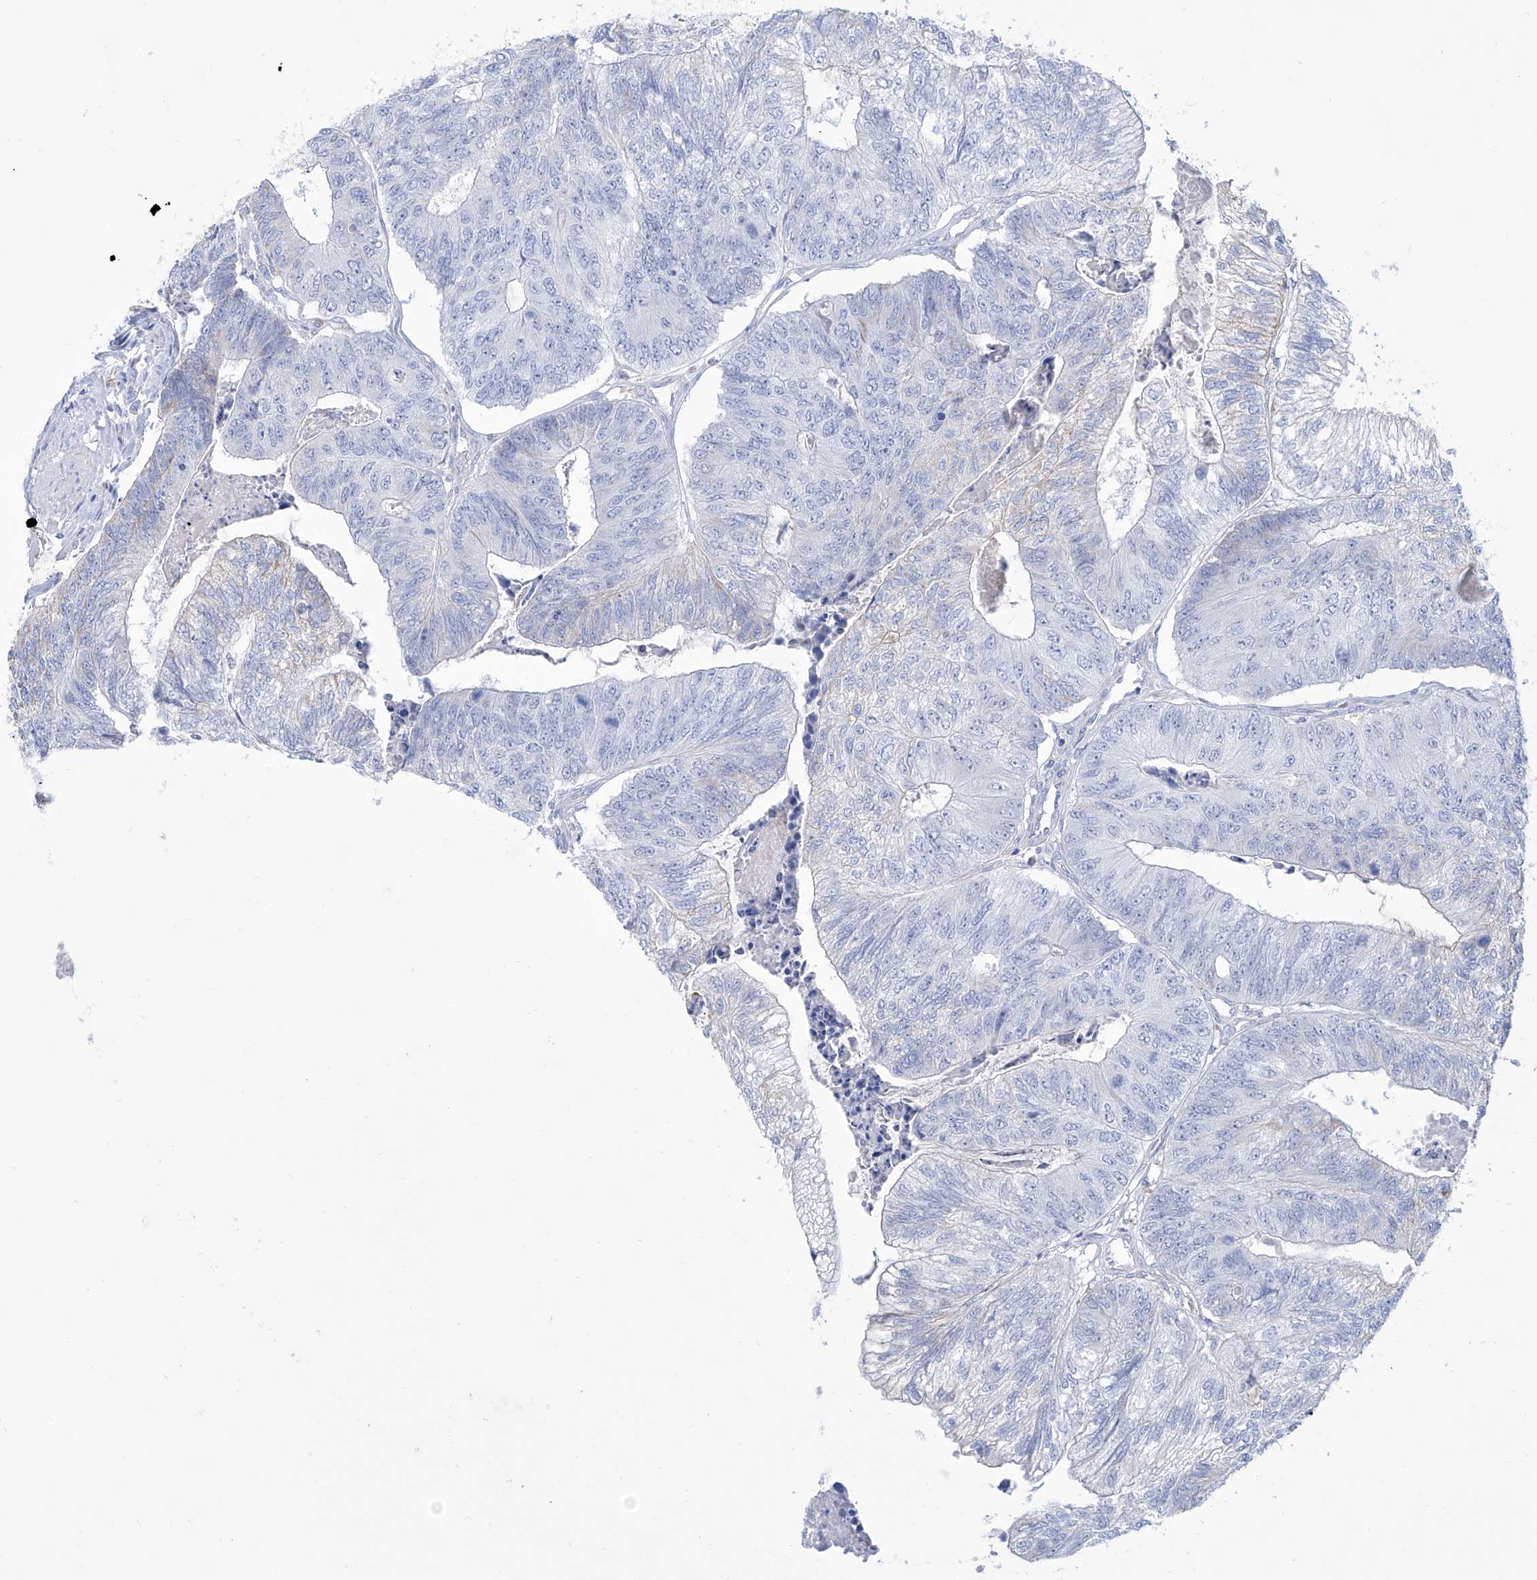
{"staining": {"intensity": "weak", "quantity": "<25%", "location": "cytoplasmic/membranous"}, "tissue": "colorectal cancer", "cell_type": "Tumor cells", "image_type": "cancer", "snomed": [{"axis": "morphology", "description": "Adenocarcinoma, NOS"}, {"axis": "topography", "description": "Colon"}], "caption": "Image shows no protein staining in tumor cells of colorectal cancer tissue.", "gene": "ALDH6A1", "patient": {"sex": "female", "age": 67}}